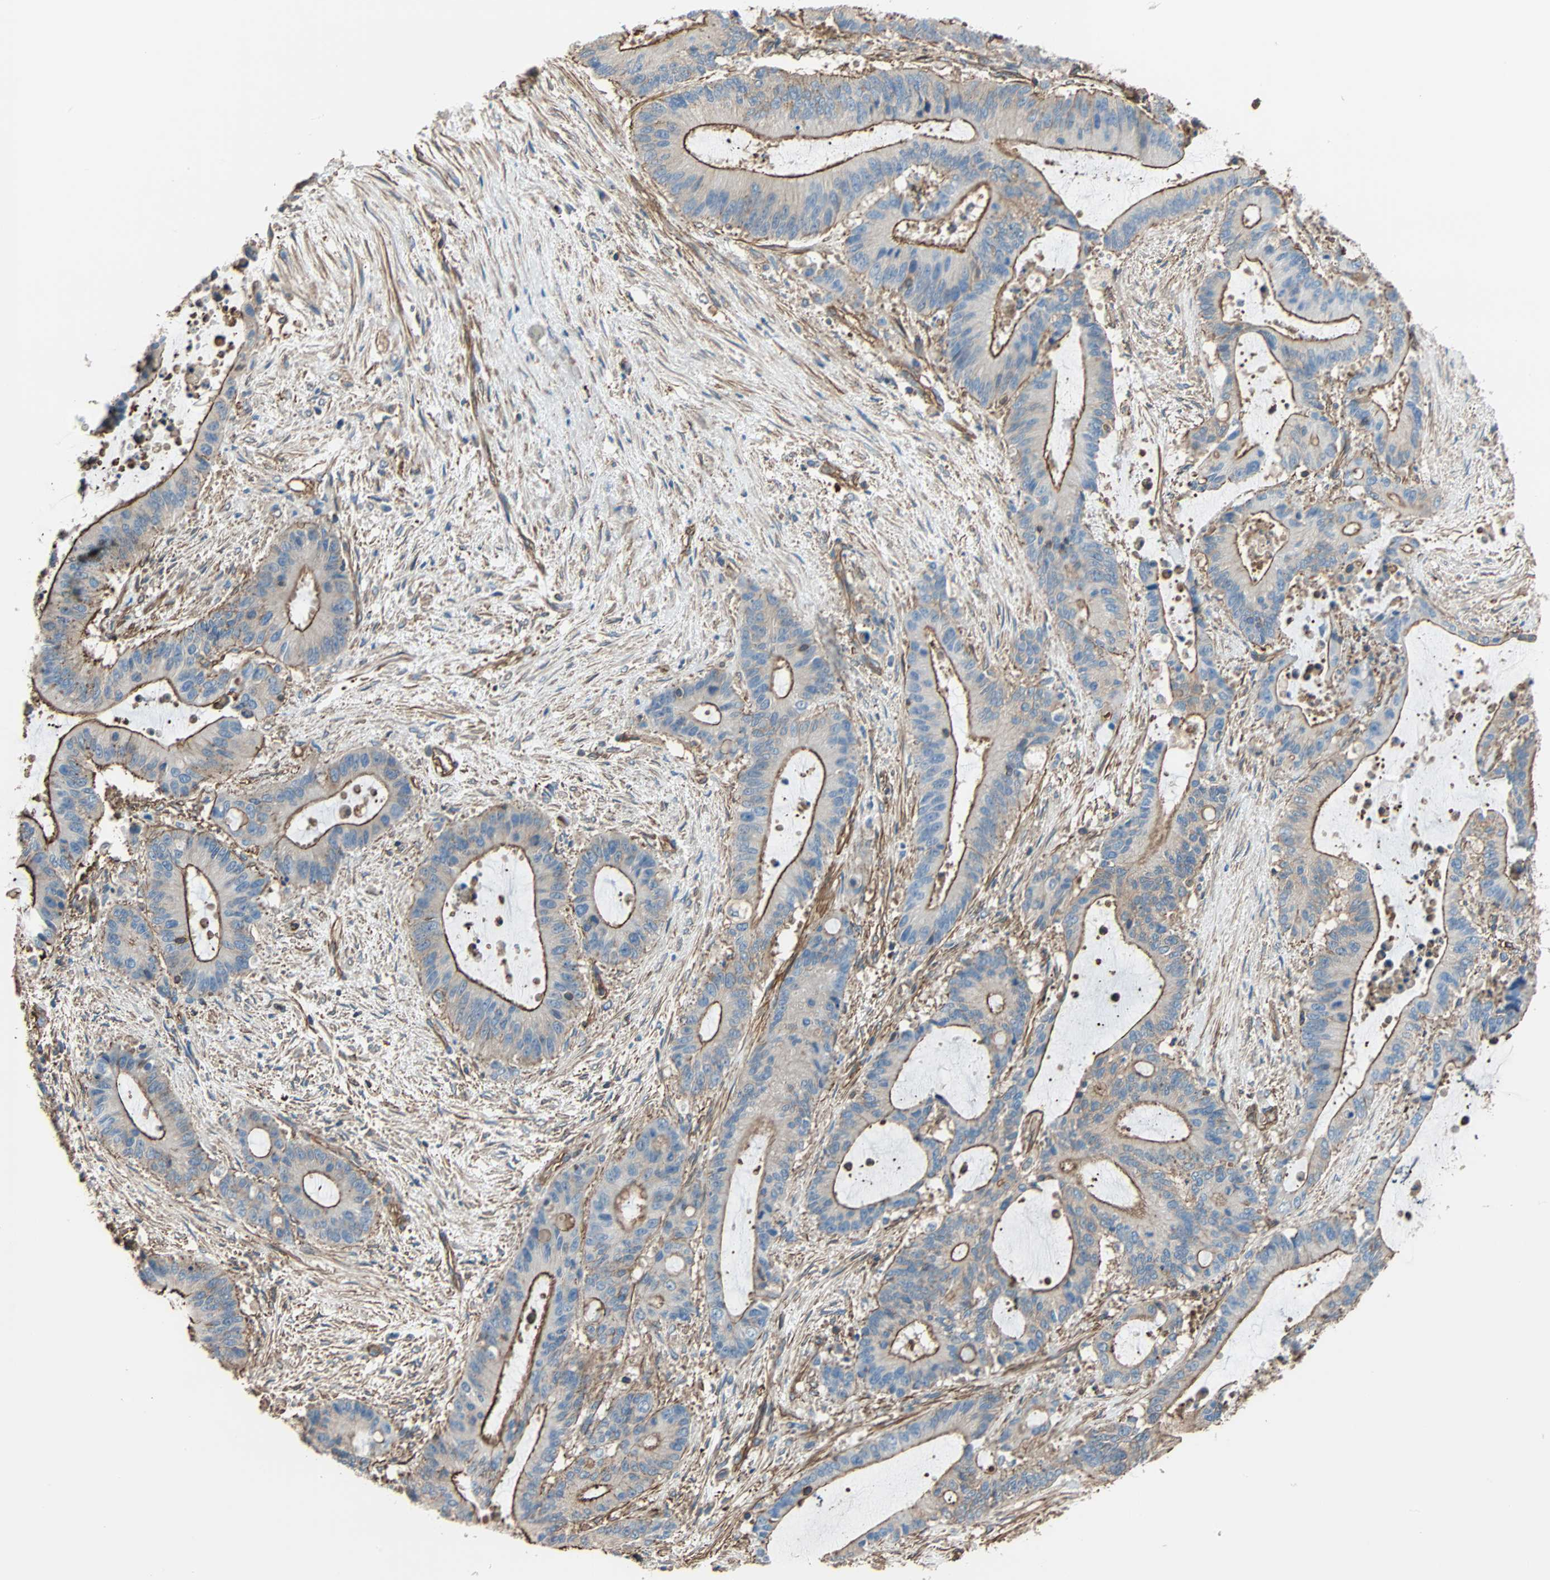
{"staining": {"intensity": "moderate", "quantity": "<25%", "location": "cytoplasmic/membranous"}, "tissue": "liver cancer", "cell_type": "Tumor cells", "image_type": "cancer", "snomed": [{"axis": "morphology", "description": "Cholangiocarcinoma"}, {"axis": "topography", "description": "Liver"}], "caption": "DAB immunohistochemical staining of human liver cancer shows moderate cytoplasmic/membranous protein expression in about <25% of tumor cells. The staining was performed using DAB (3,3'-diaminobenzidine), with brown indicating positive protein expression. Nuclei are stained blue with hematoxylin.", "gene": "GALNT10", "patient": {"sex": "female", "age": 73}}